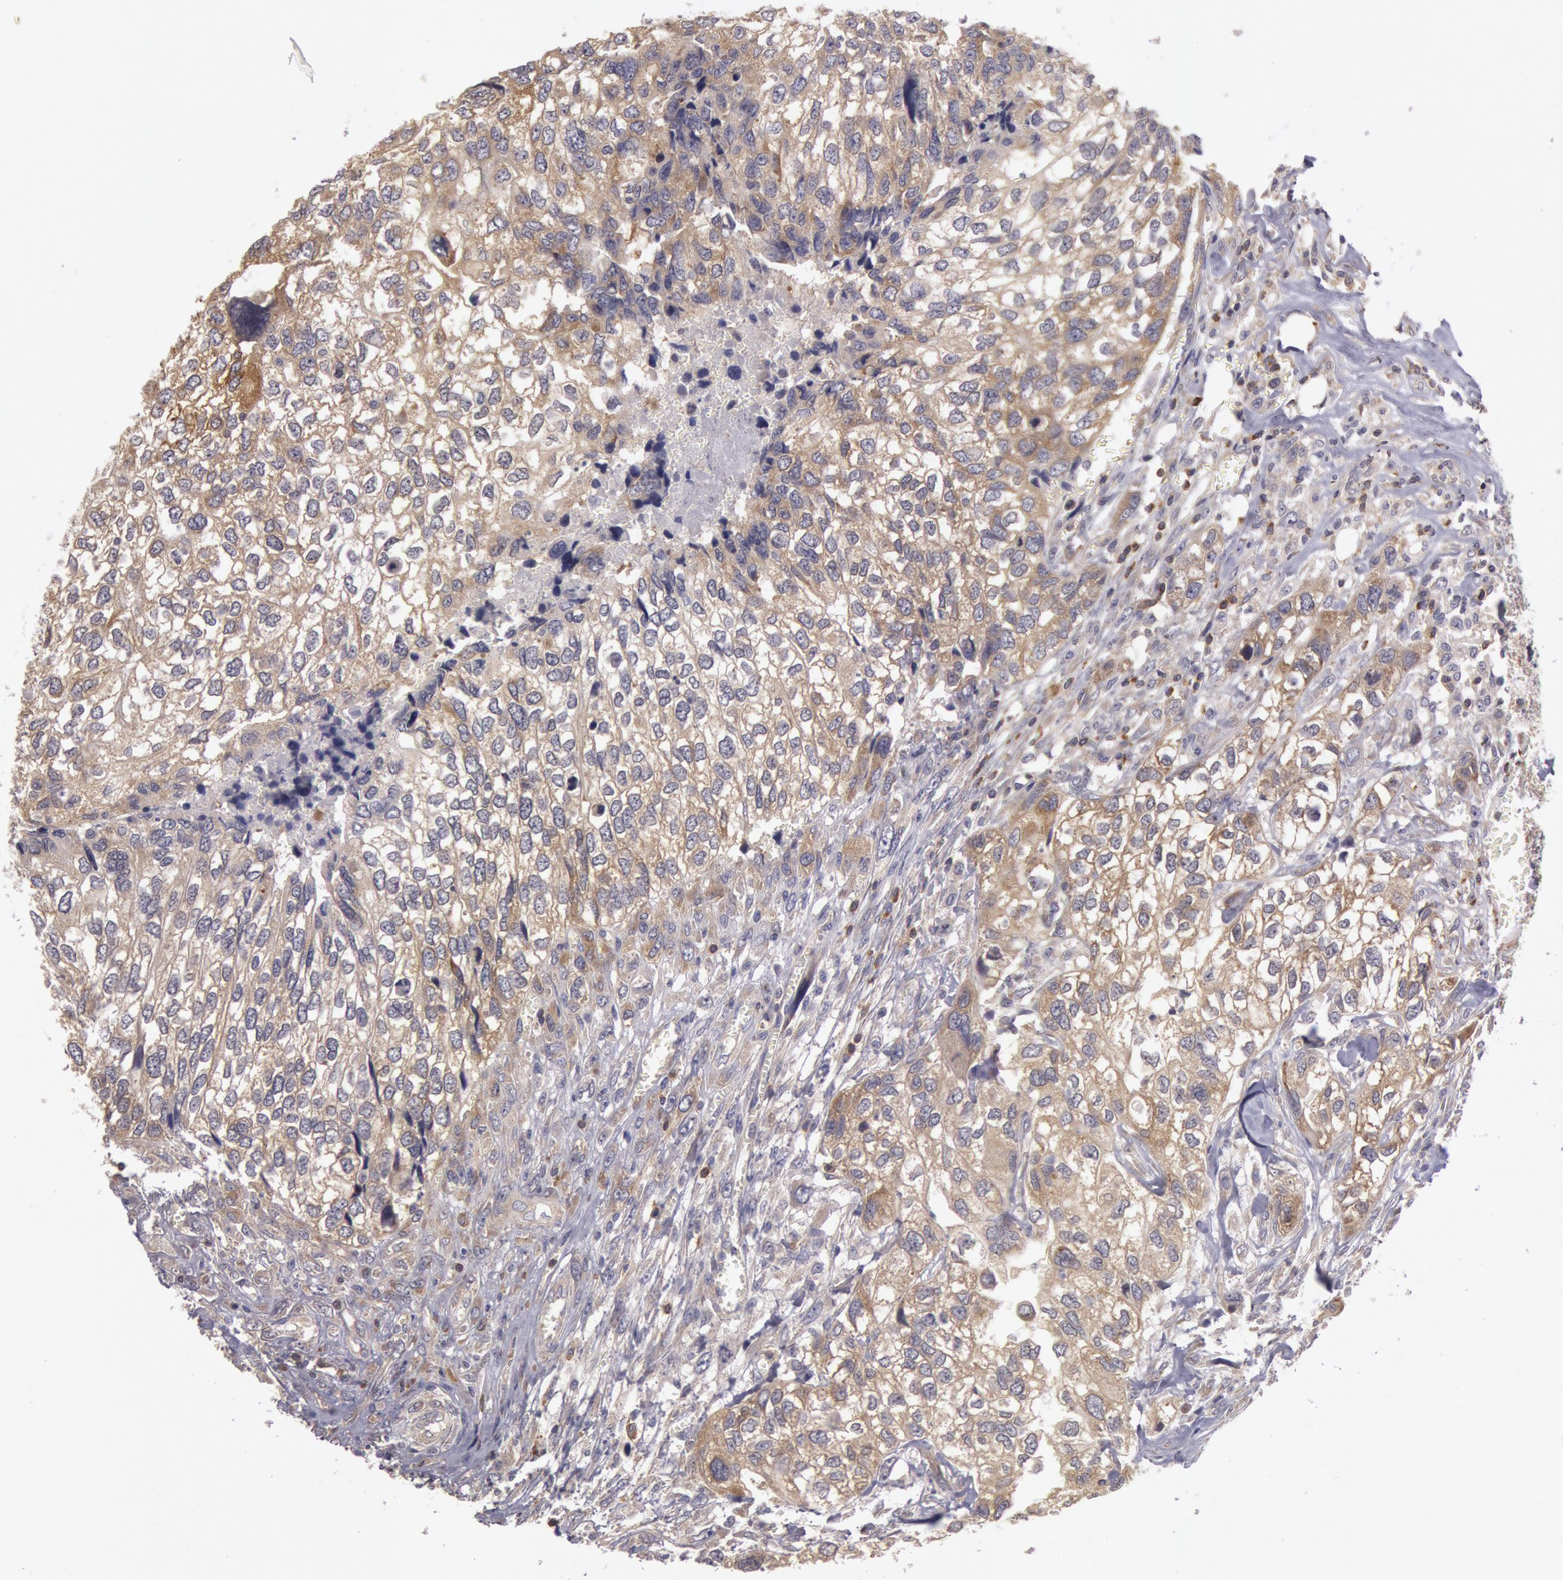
{"staining": {"intensity": "moderate", "quantity": ">75%", "location": "cytoplasmic/membranous"}, "tissue": "breast cancer", "cell_type": "Tumor cells", "image_type": "cancer", "snomed": [{"axis": "morphology", "description": "Neoplasm, malignant, NOS"}, {"axis": "topography", "description": "Breast"}], "caption": "Immunohistochemistry (IHC) of human malignant neoplasm (breast) shows medium levels of moderate cytoplasmic/membranous staining in about >75% of tumor cells.", "gene": "NMT2", "patient": {"sex": "female", "age": 50}}